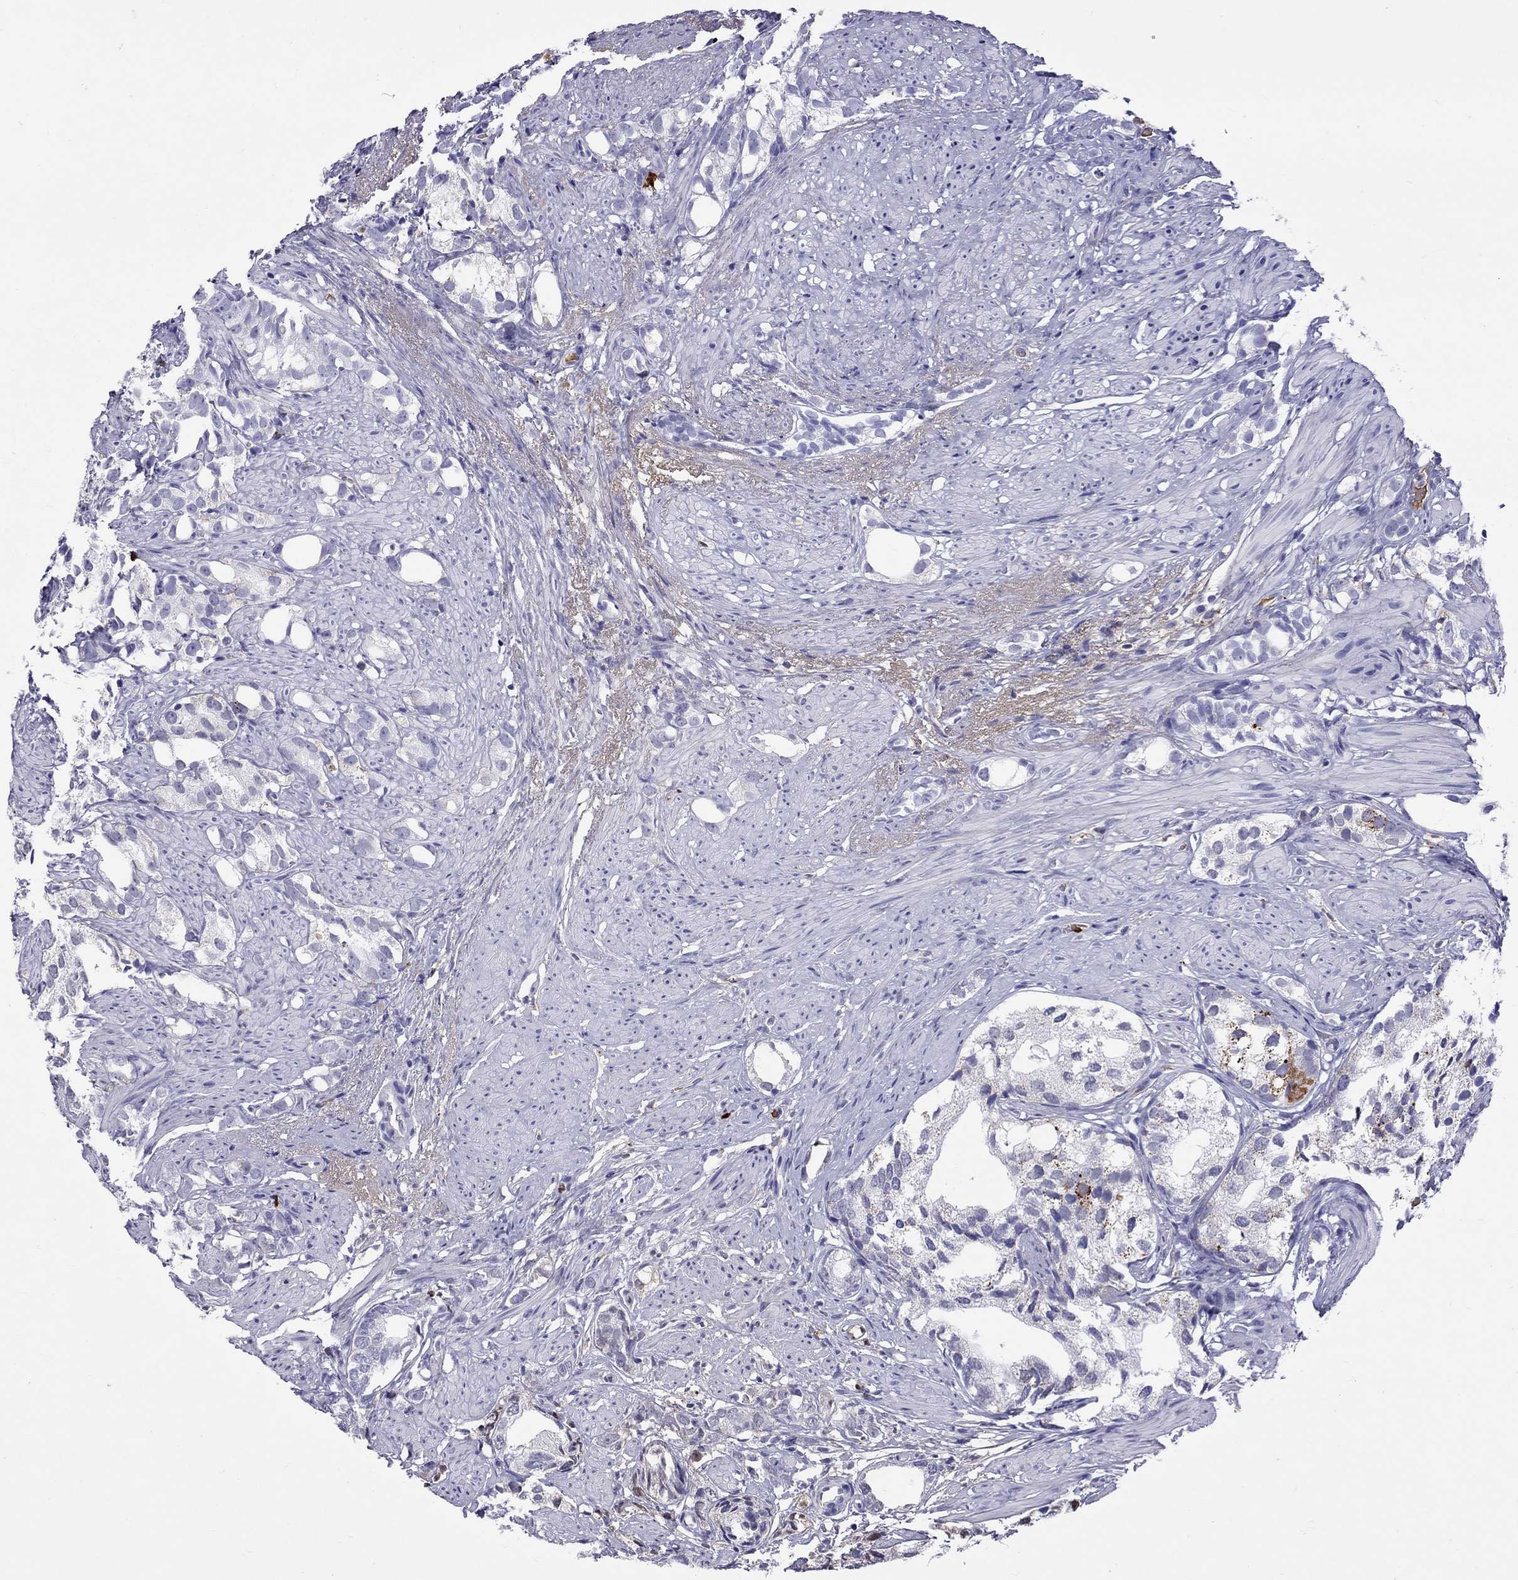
{"staining": {"intensity": "negative", "quantity": "none", "location": "none"}, "tissue": "prostate cancer", "cell_type": "Tumor cells", "image_type": "cancer", "snomed": [{"axis": "morphology", "description": "Adenocarcinoma, High grade"}, {"axis": "topography", "description": "Prostate"}], "caption": "Immunohistochemistry micrograph of neoplastic tissue: prostate cancer (adenocarcinoma (high-grade)) stained with DAB demonstrates no significant protein positivity in tumor cells.", "gene": "SERPINA3", "patient": {"sex": "male", "age": 82}}